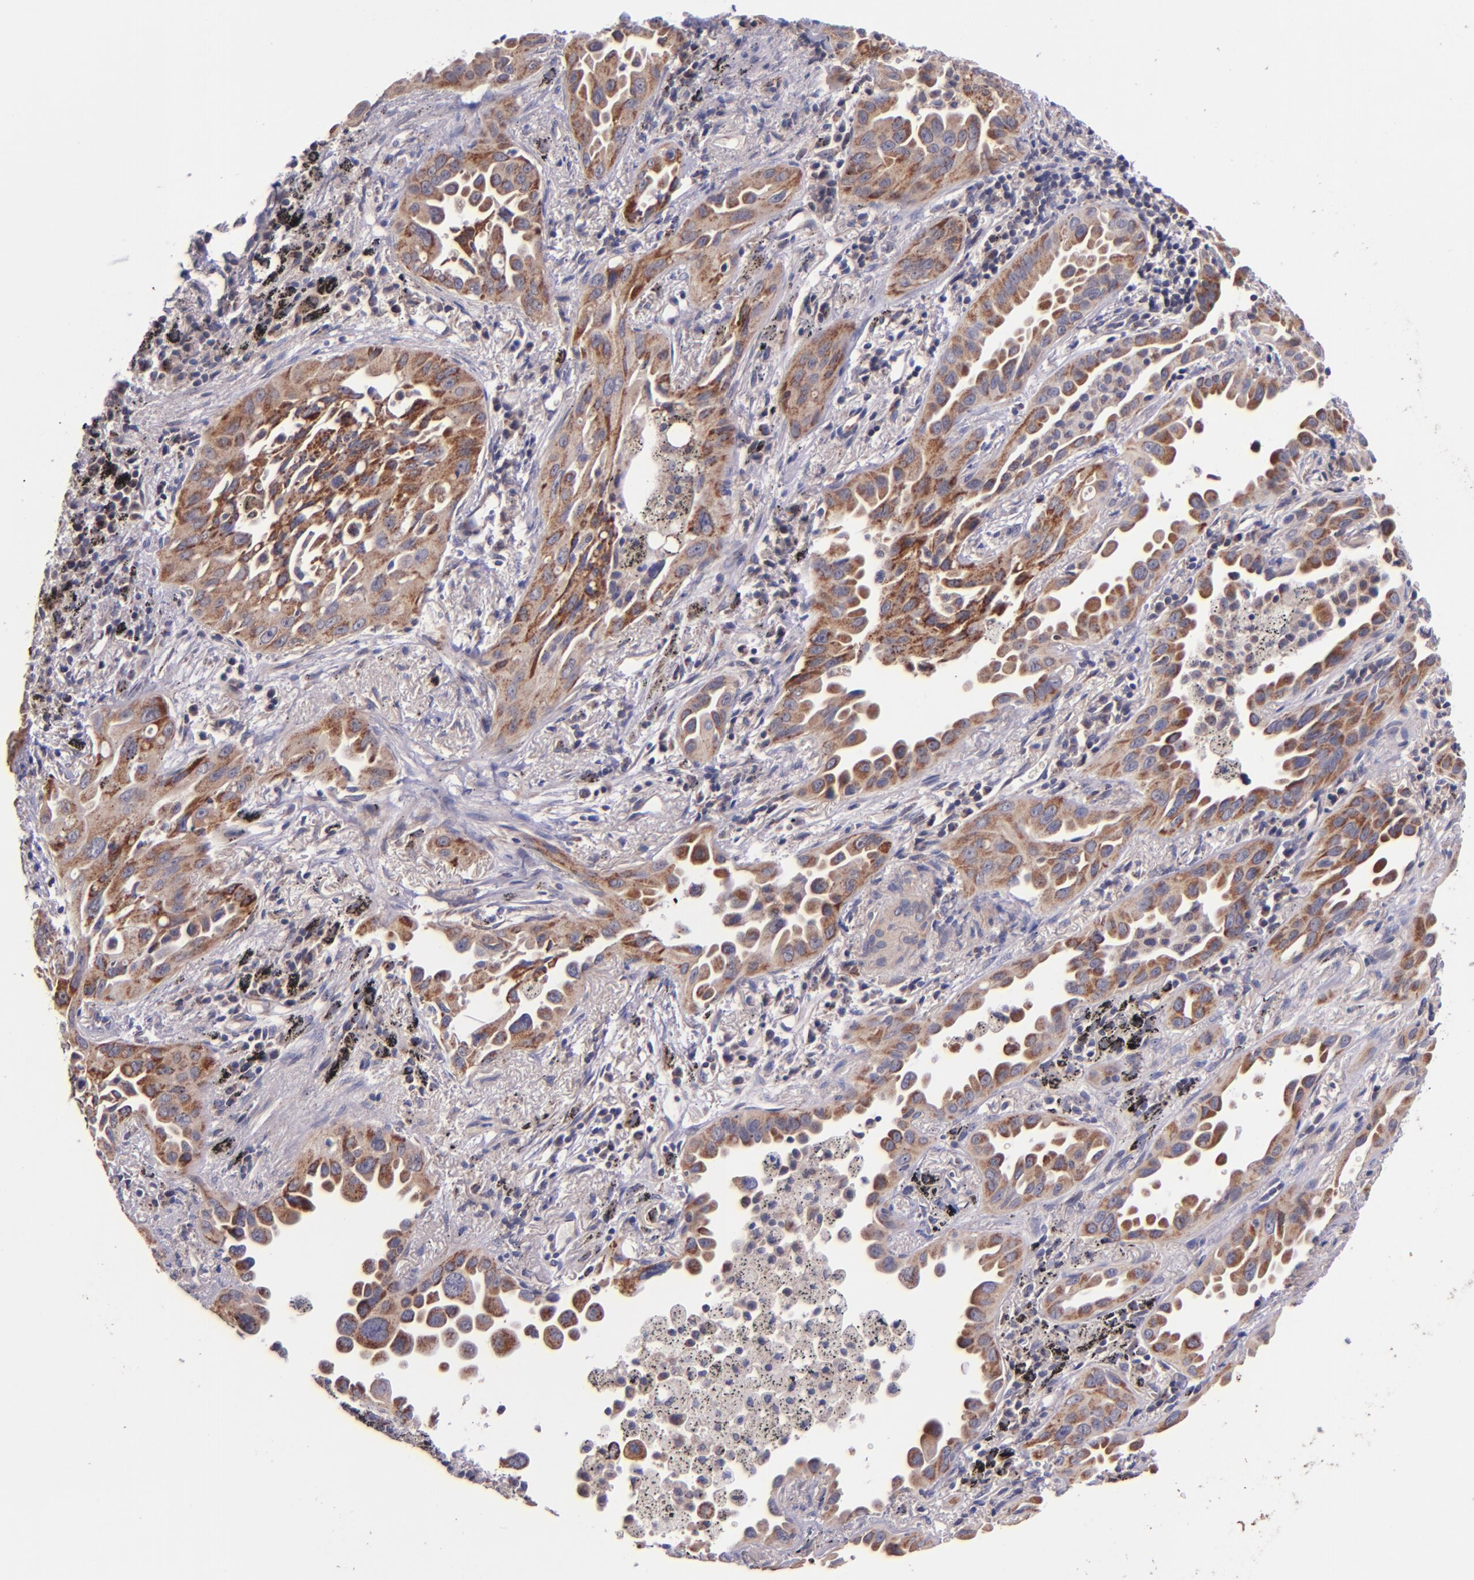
{"staining": {"intensity": "moderate", "quantity": ">75%", "location": "cytoplasmic/membranous"}, "tissue": "lung cancer", "cell_type": "Tumor cells", "image_type": "cancer", "snomed": [{"axis": "morphology", "description": "Adenocarcinoma, NOS"}, {"axis": "topography", "description": "Lung"}], "caption": "Brown immunohistochemical staining in human adenocarcinoma (lung) demonstrates moderate cytoplasmic/membranous expression in approximately >75% of tumor cells.", "gene": "SHC1", "patient": {"sex": "male", "age": 68}}